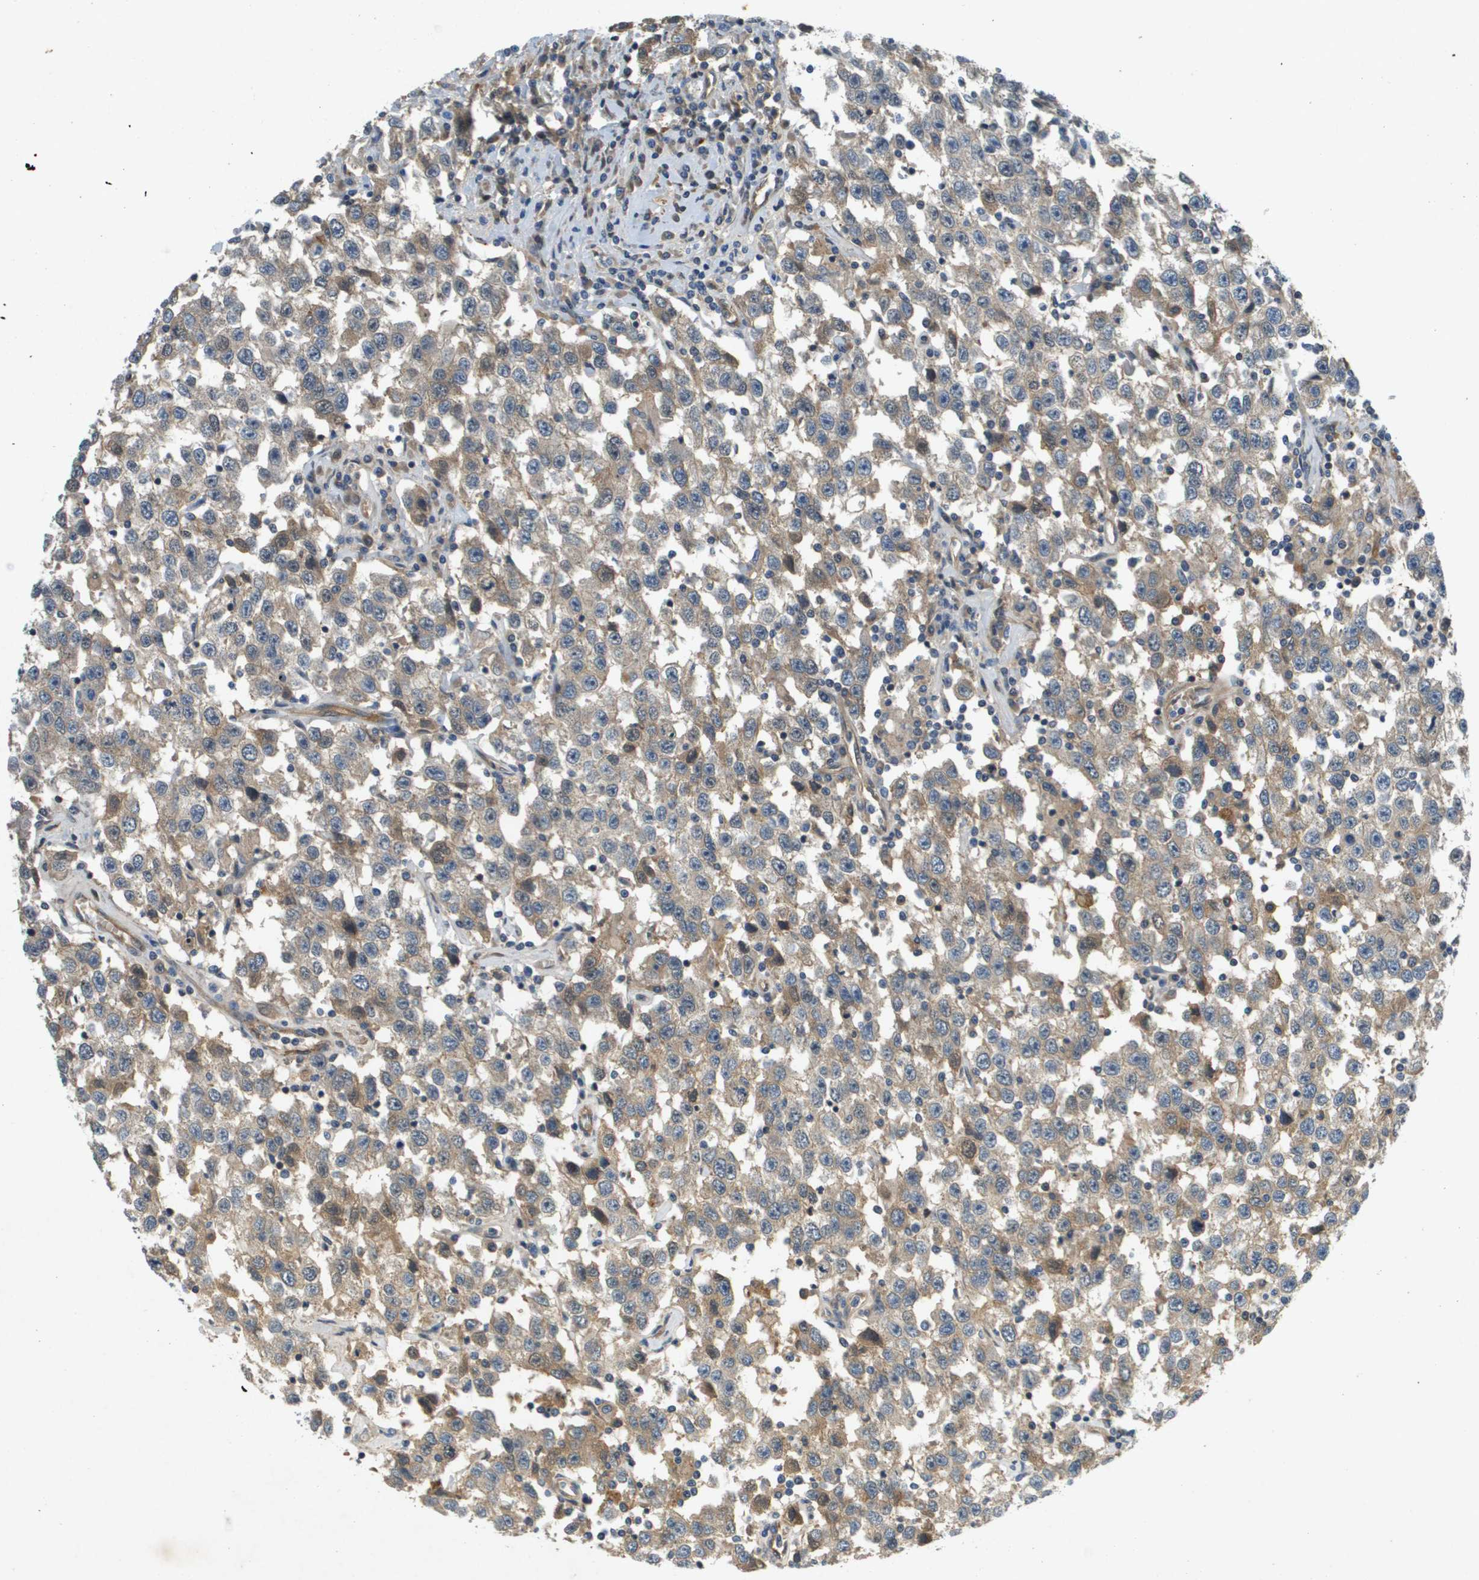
{"staining": {"intensity": "weak", "quantity": ">75%", "location": "cytoplasmic/membranous"}, "tissue": "testis cancer", "cell_type": "Tumor cells", "image_type": "cancer", "snomed": [{"axis": "morphology", "description": "Seminoma, NOS"}, {"axis": "topography", "description": "Testis"}], "caption": "Immunohistochemistry (IHC) staining of testis cancer (seminoma), which shows low levels of weak cytoplasmic/membranous expression in approximately >75% of tumor cells indicating weak cytoplasmic/membranous protein staining. The staining was performed using DAB (brown) for protein detection and nuclei were counterstained in hematoxylin (blue).", "gene": "PGAP3", "patient": {"sex": "male", "age": 41}}